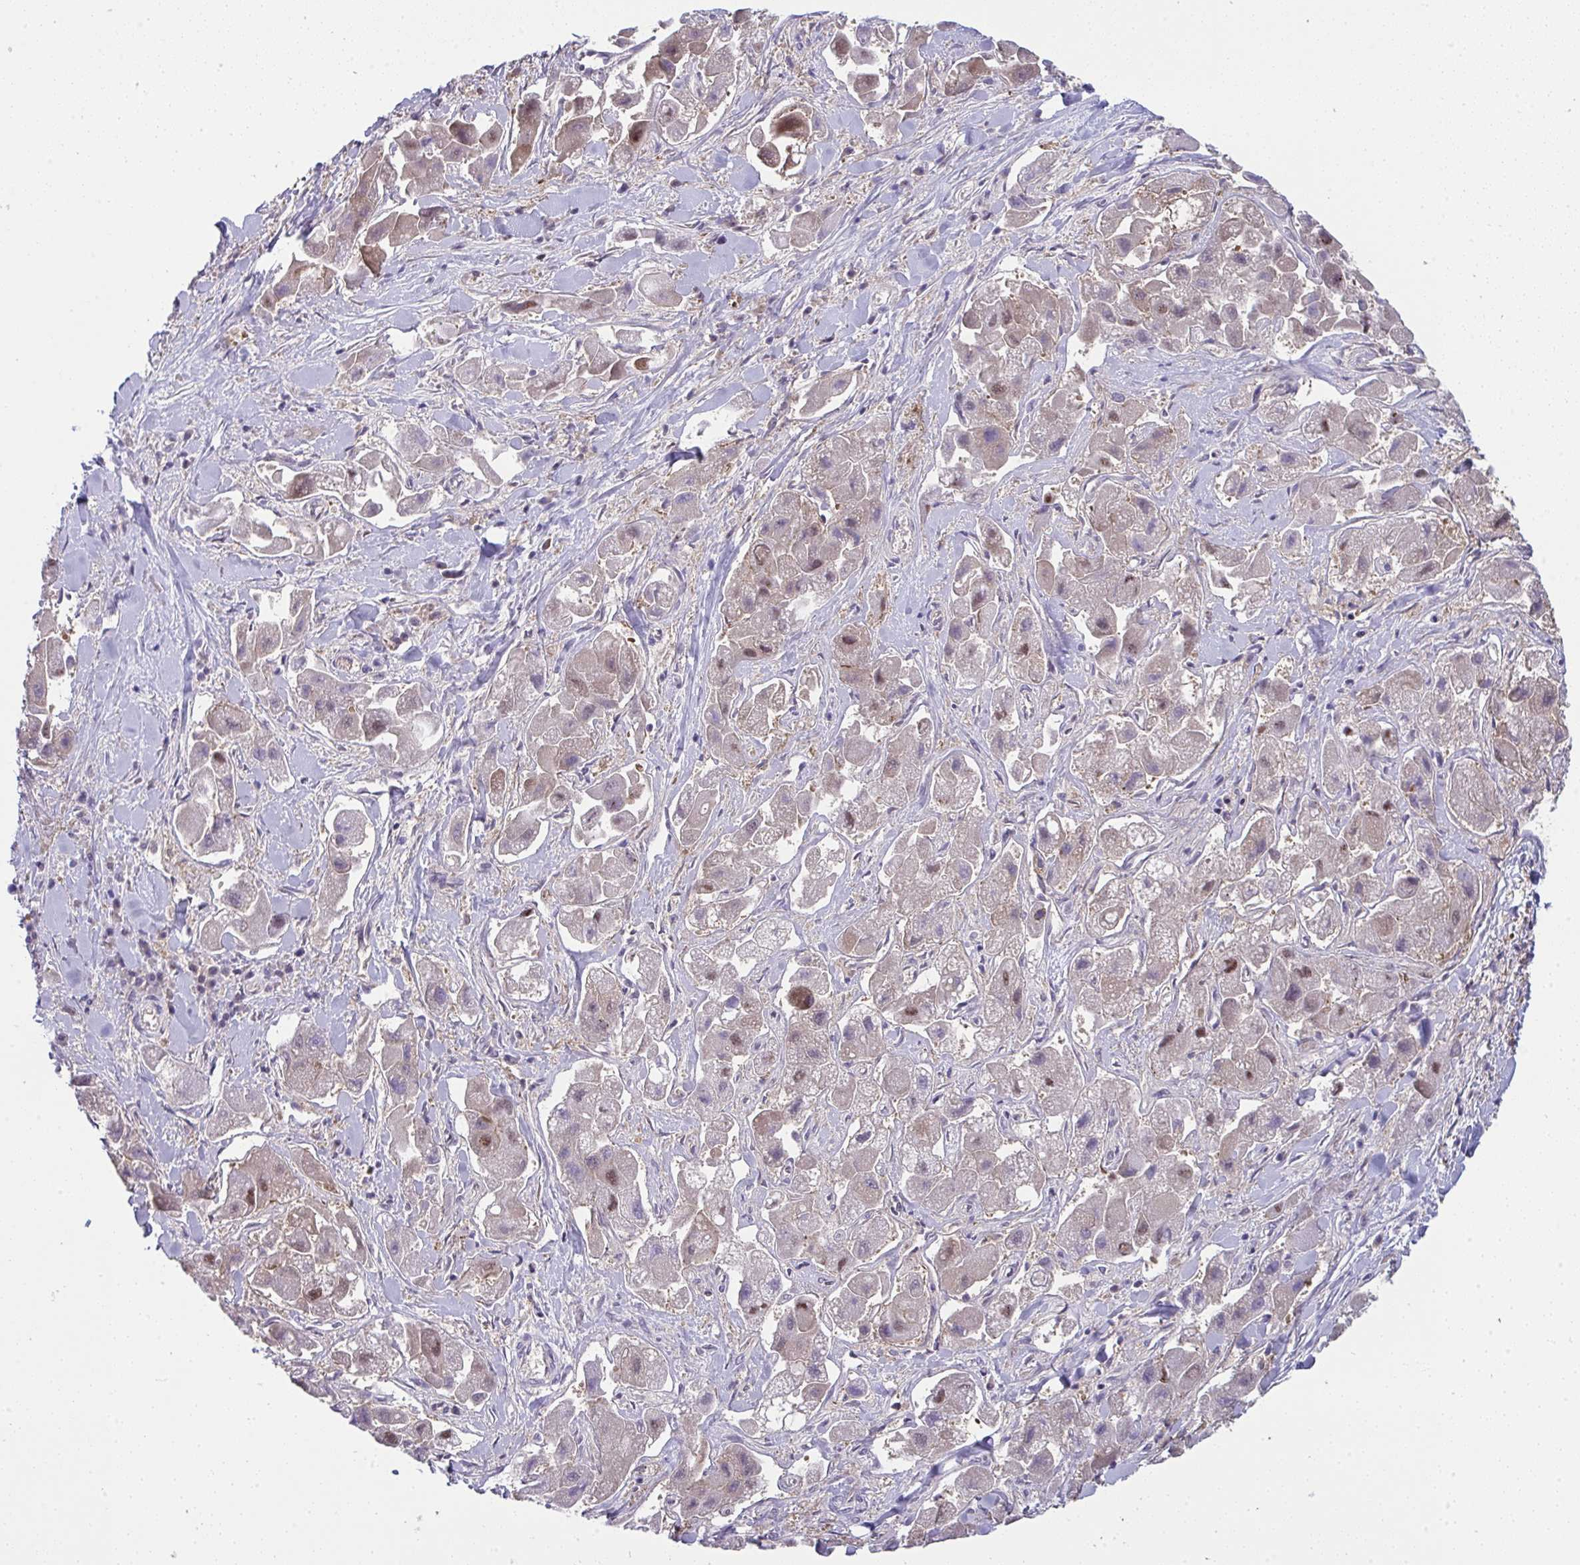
{"staining": {"intensity": "moderate", "quantity": "25%-75%", "location": "nuclear"}, "tissue": "liver cancer", "cell_type": "Tumor cells", "image_type": "cancer", "snomed": [{"axis": "morphology", "description": "Carcinoma, Hepatocellular, NOS"}, {"axis": "topography", "description": "Liver"}], "caption": "Moderate nuclear staining is identified in approximately 25%-75% of tumor cells in liver hepatocellular carcinoma.", "gene": "ALDH16A1", "patient": {"sex": "male", "age": 24}}